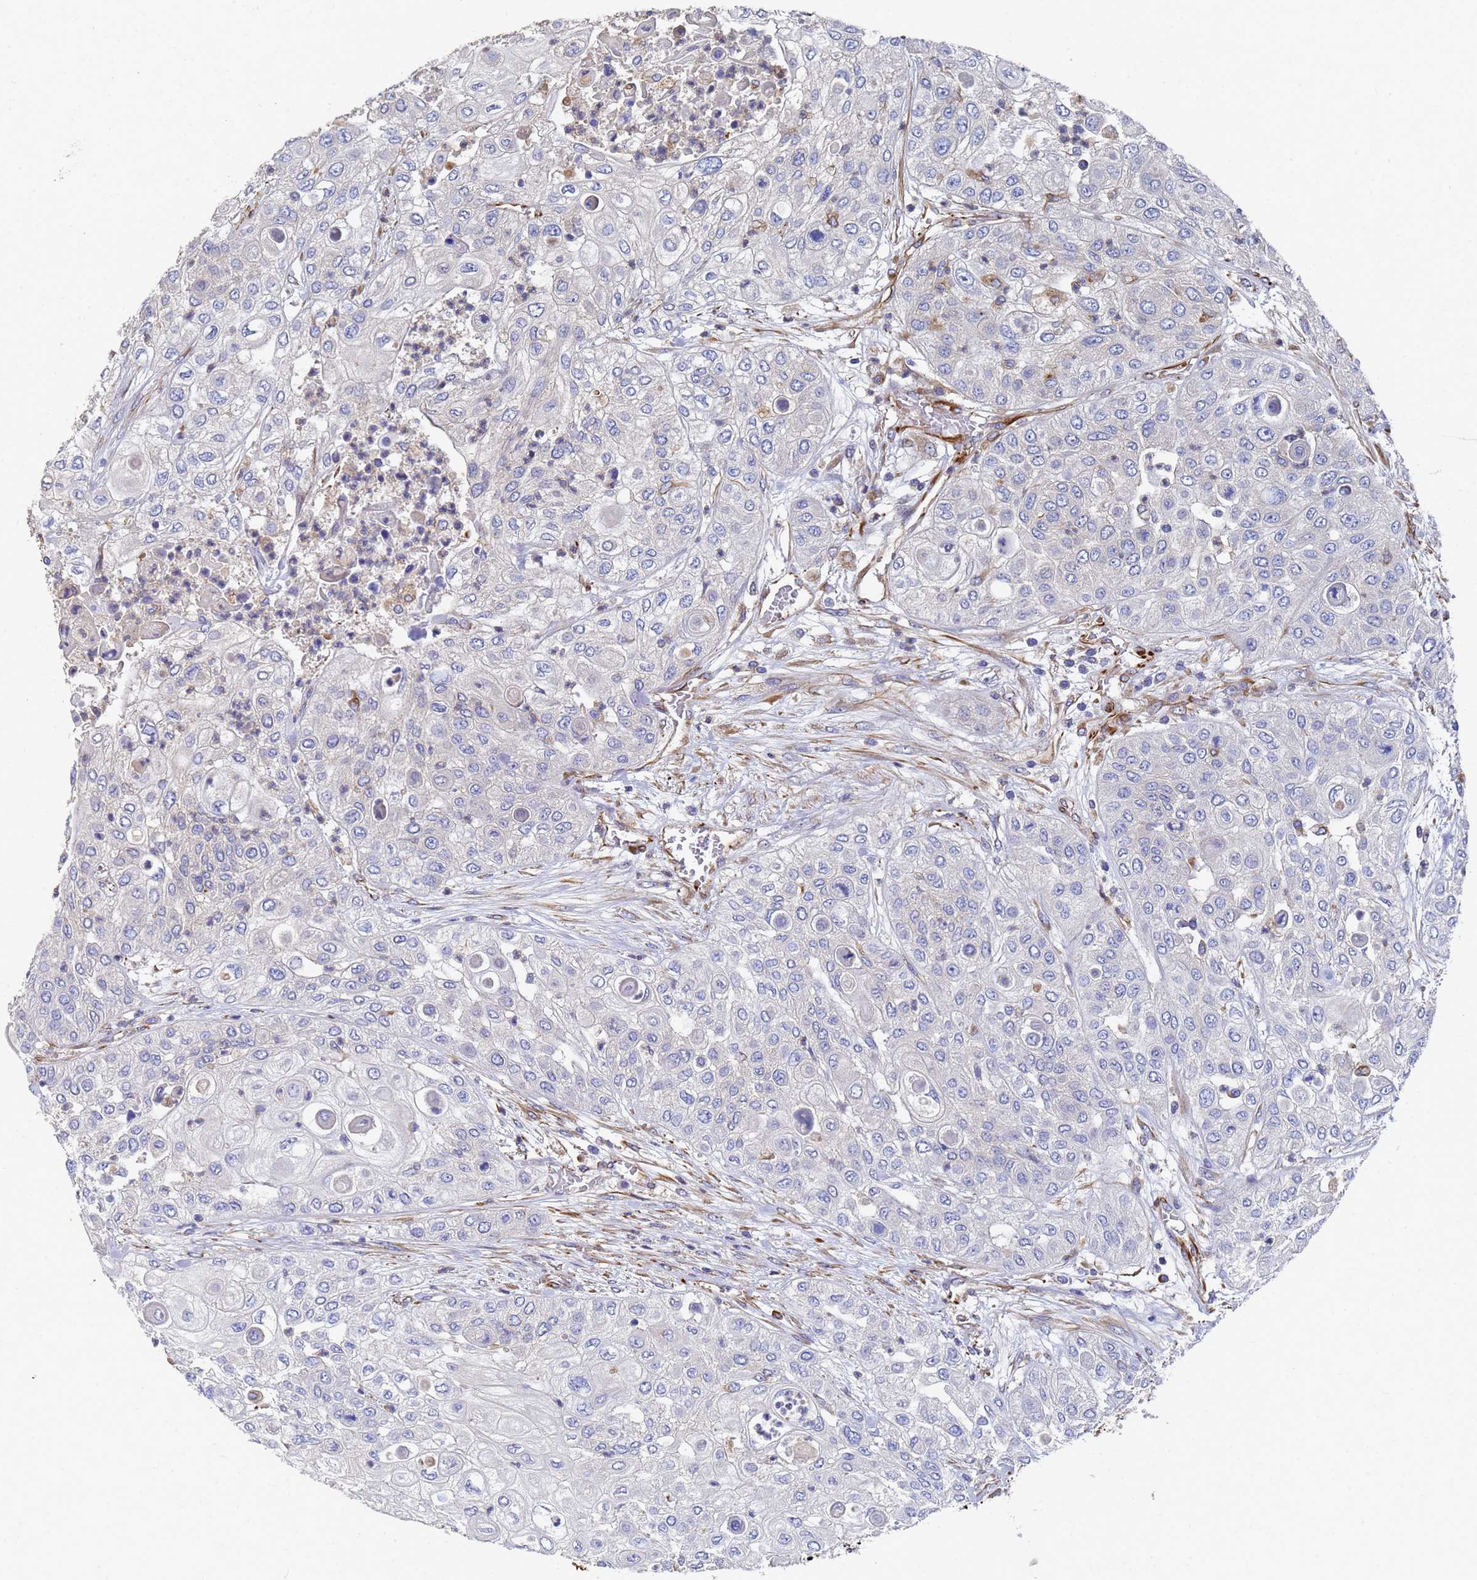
{"staining": {"intensity": "negative", "quantity": "none", "location": "none"}, "tissue": "urothelial cancer", "cell_type": "Tumor cells", "image_type": "cancer", "snomed": [{"axis": "morphology", "description": "Urothelial carcinoma, High grade"}, {"axis": "topography", "description": "Urinary bladder"}], "caption": "Immunohistochemistry image of neoplastic tissue: human urothelial cancer stained with DAB (3,3'-diaminobenzidine) demonstrates no significant protein staining in tumor cells.", "gene": "SYT13", "patient": {"sex": "female", "age": 79}}